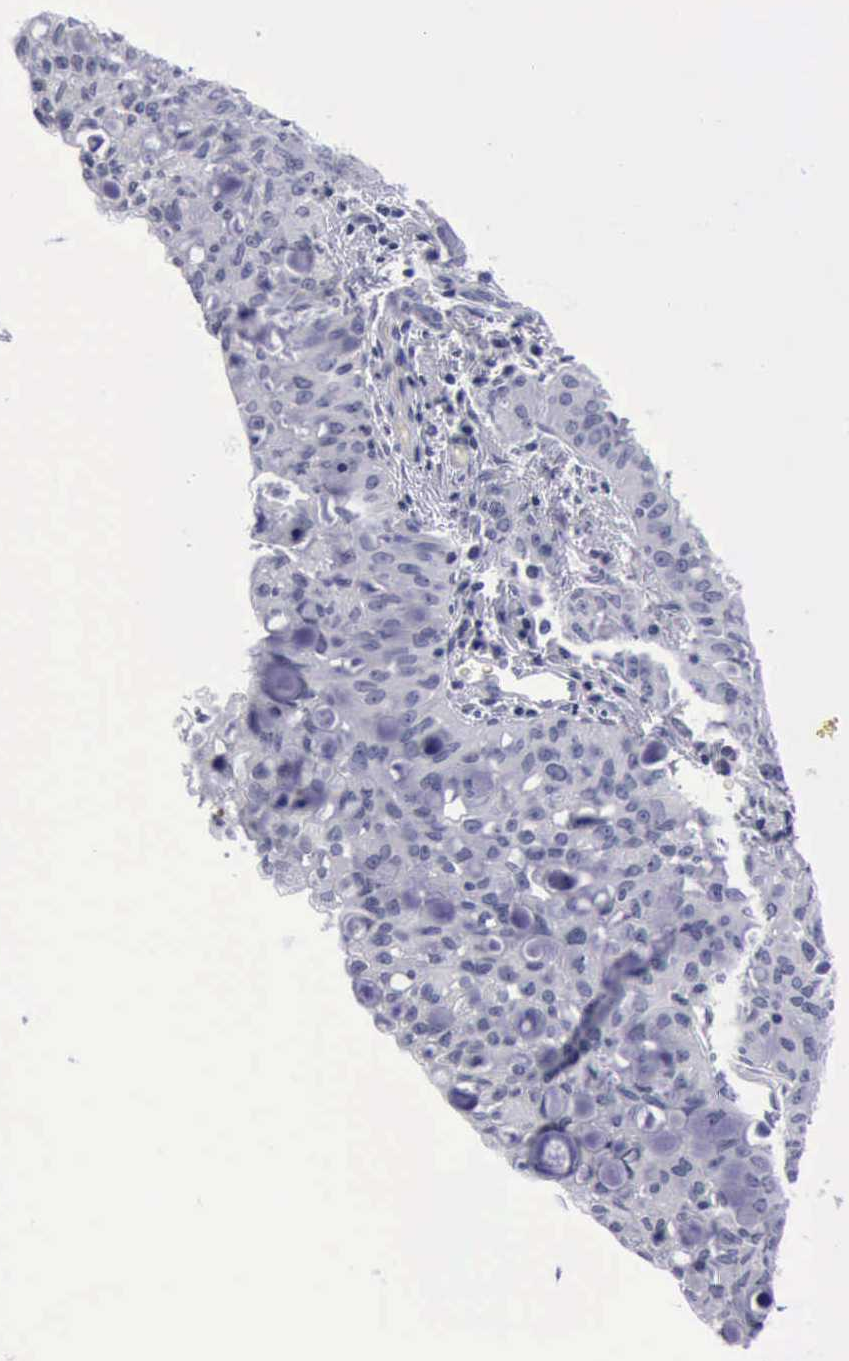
{"staining": {"intensity": "negative", "quantity": "none", "location": "none"}, "tissue": "lung cancer", "cell_type": "Tumor cells", "image_type": "cancer", "snomed": [{"axis": "morphology", "description": "Adenocarcinoma, NOS"}, {"axis": "topography", "description": "Lung"}], "caption": "IHC histopathology image of human lung adenocarcinoma stained for a protein (brown), which exhibits no staining in tumor cells.", "gene": "KRT13", "patient": {"sex": "female", "age": 44}}